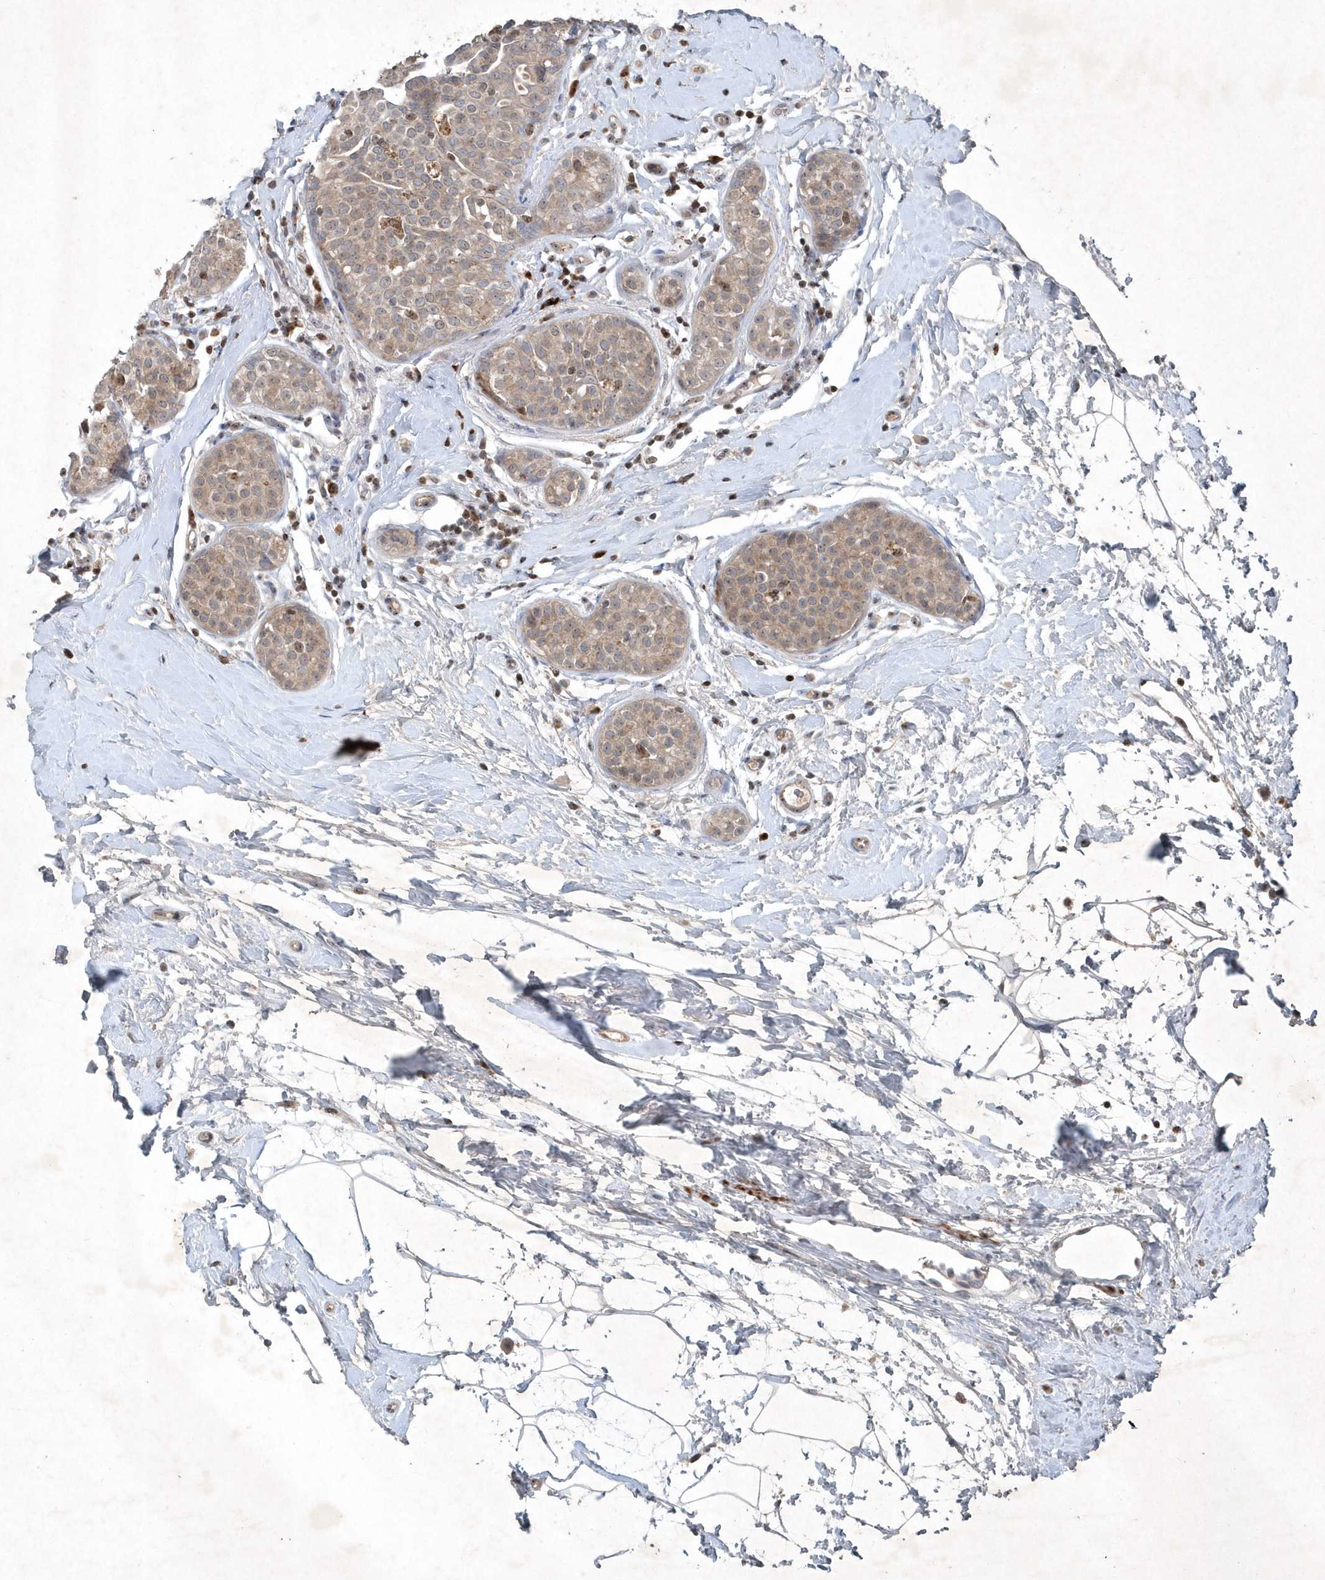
{"staining": {"intensity": "weak", "quantity": ">75%", "location": "cytoplasmic/membranous"}, "tissue": "breast cancer", "cell_type": "Tumor cells", "image_type": "cancer", "snomed": [{"axis": "morphology", "description": "Lobular carcinoma, in situ"}, {"axis": "morphology", "description": "Lobular carcinoma"}, {"axis": "topography", "description": "Breast"}], "caption": "About >75% of tumor cells in human breast cancer (lobular carcinoma) show weak cytoplasmic/membranous protein staining as visualized by brown immunohistochemical staining.", "gene": "QTRT2", "patient": {"sex": "female", "age": 41}}